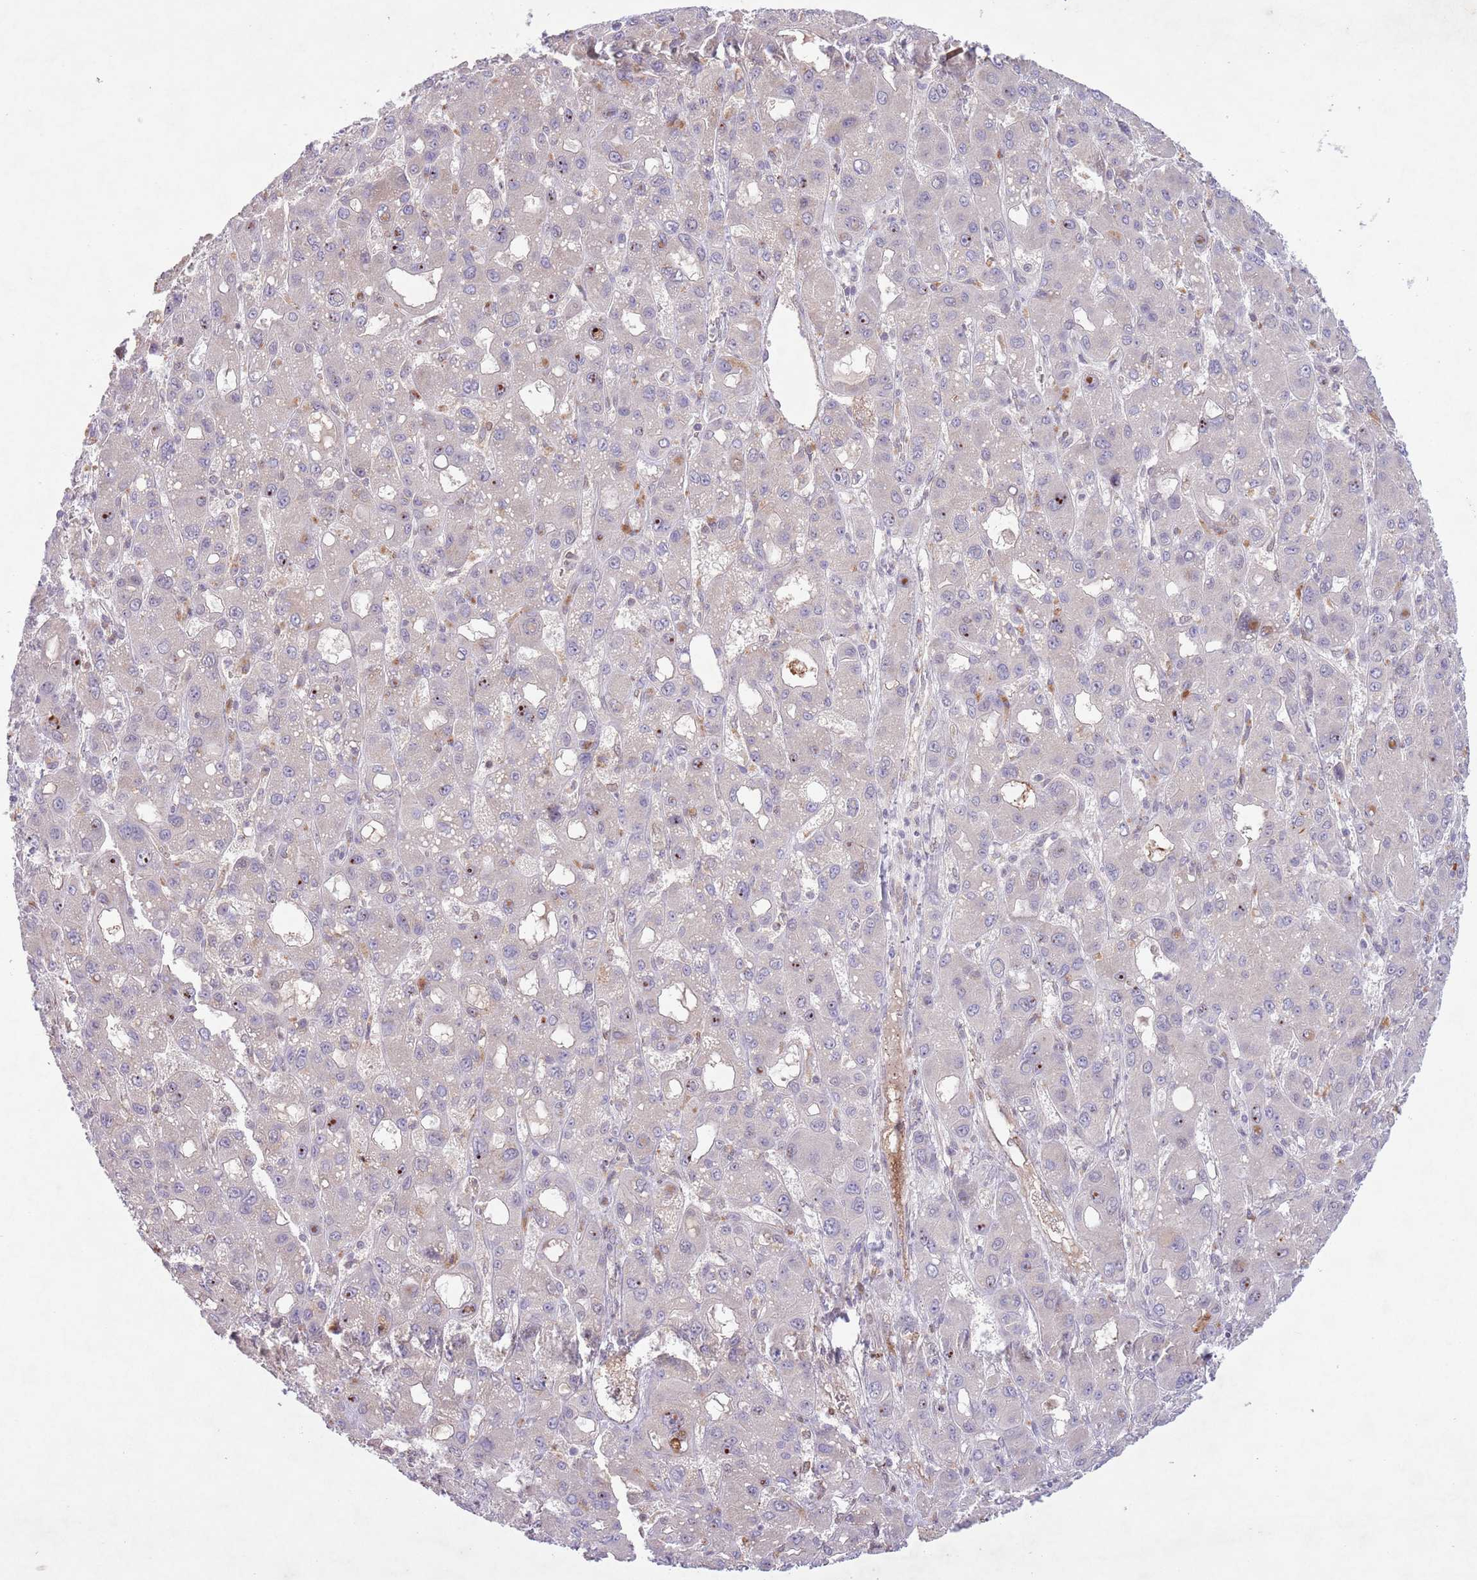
{"staining": {"intensity": "moderate", "quantity": "<25%", "location": "nuclear"}, "tissue": "liver cancer", "cell_type": "Tumor cells", "image_type": "cancer", "snomed": [{"axis": "morphology", "description": "Carcinoma, Hepatocellular, NOS"}, {"axis": "topography", "description": "Liver"}], "caption": "This histopathology image displays IHC staining of human liver cancer, with low moderate nuclear positivity in approximately <25% of tumor cells.", "gene": "CCNI", "patient": {"sex": "male", "age": 55}}